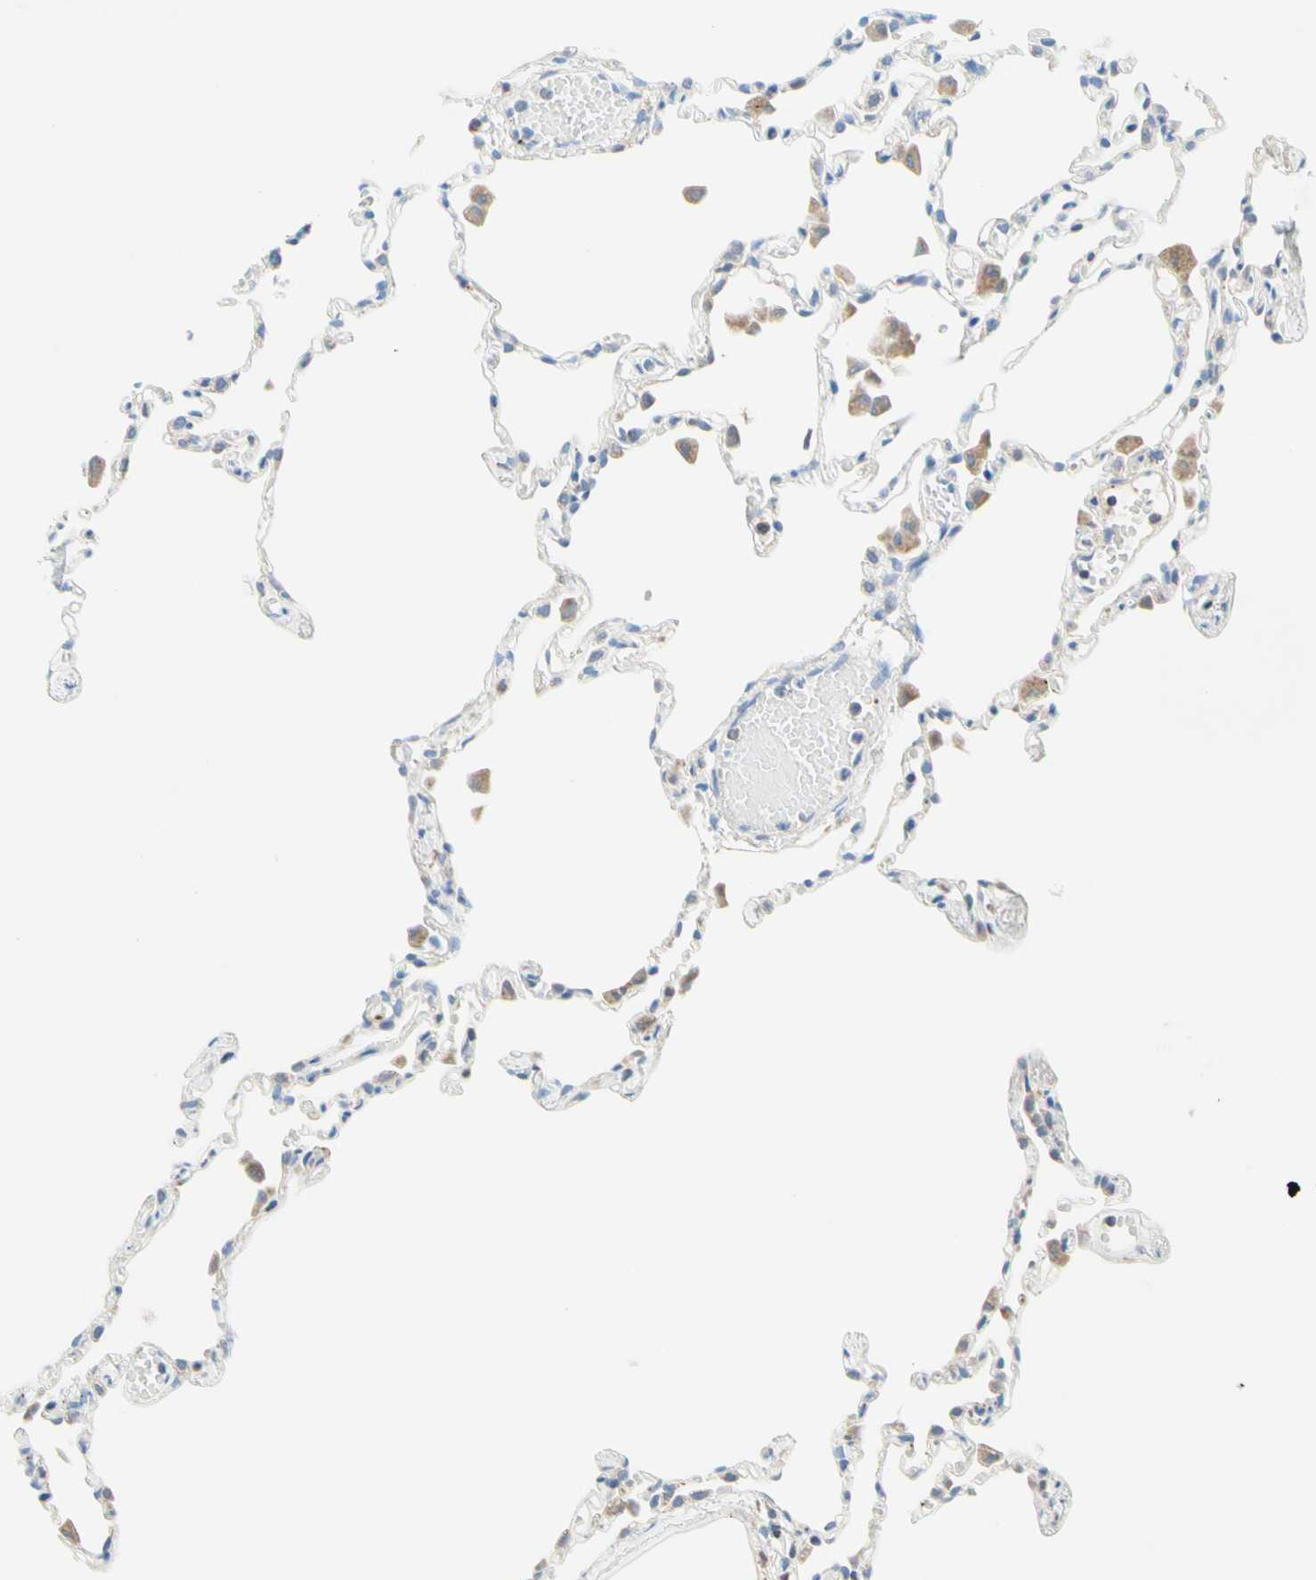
{"staining": {"intensity": "negative", "quantity": "none", "location": "none"}, "tissue": "lung", "cell_type": "Alveolar cells", "image_type": "normal", "snomed": [{"axis": "morphology", "description": "Normal tissue, NOS"}, {"axis": "topography", "description": "Lung"}], "caption": "This is a image of immunohistochemistry staining of normal lung, which shows no positivity in alveolar cells.", "gene": "MFF", "patient": {"sex": "female", "age": 49}}